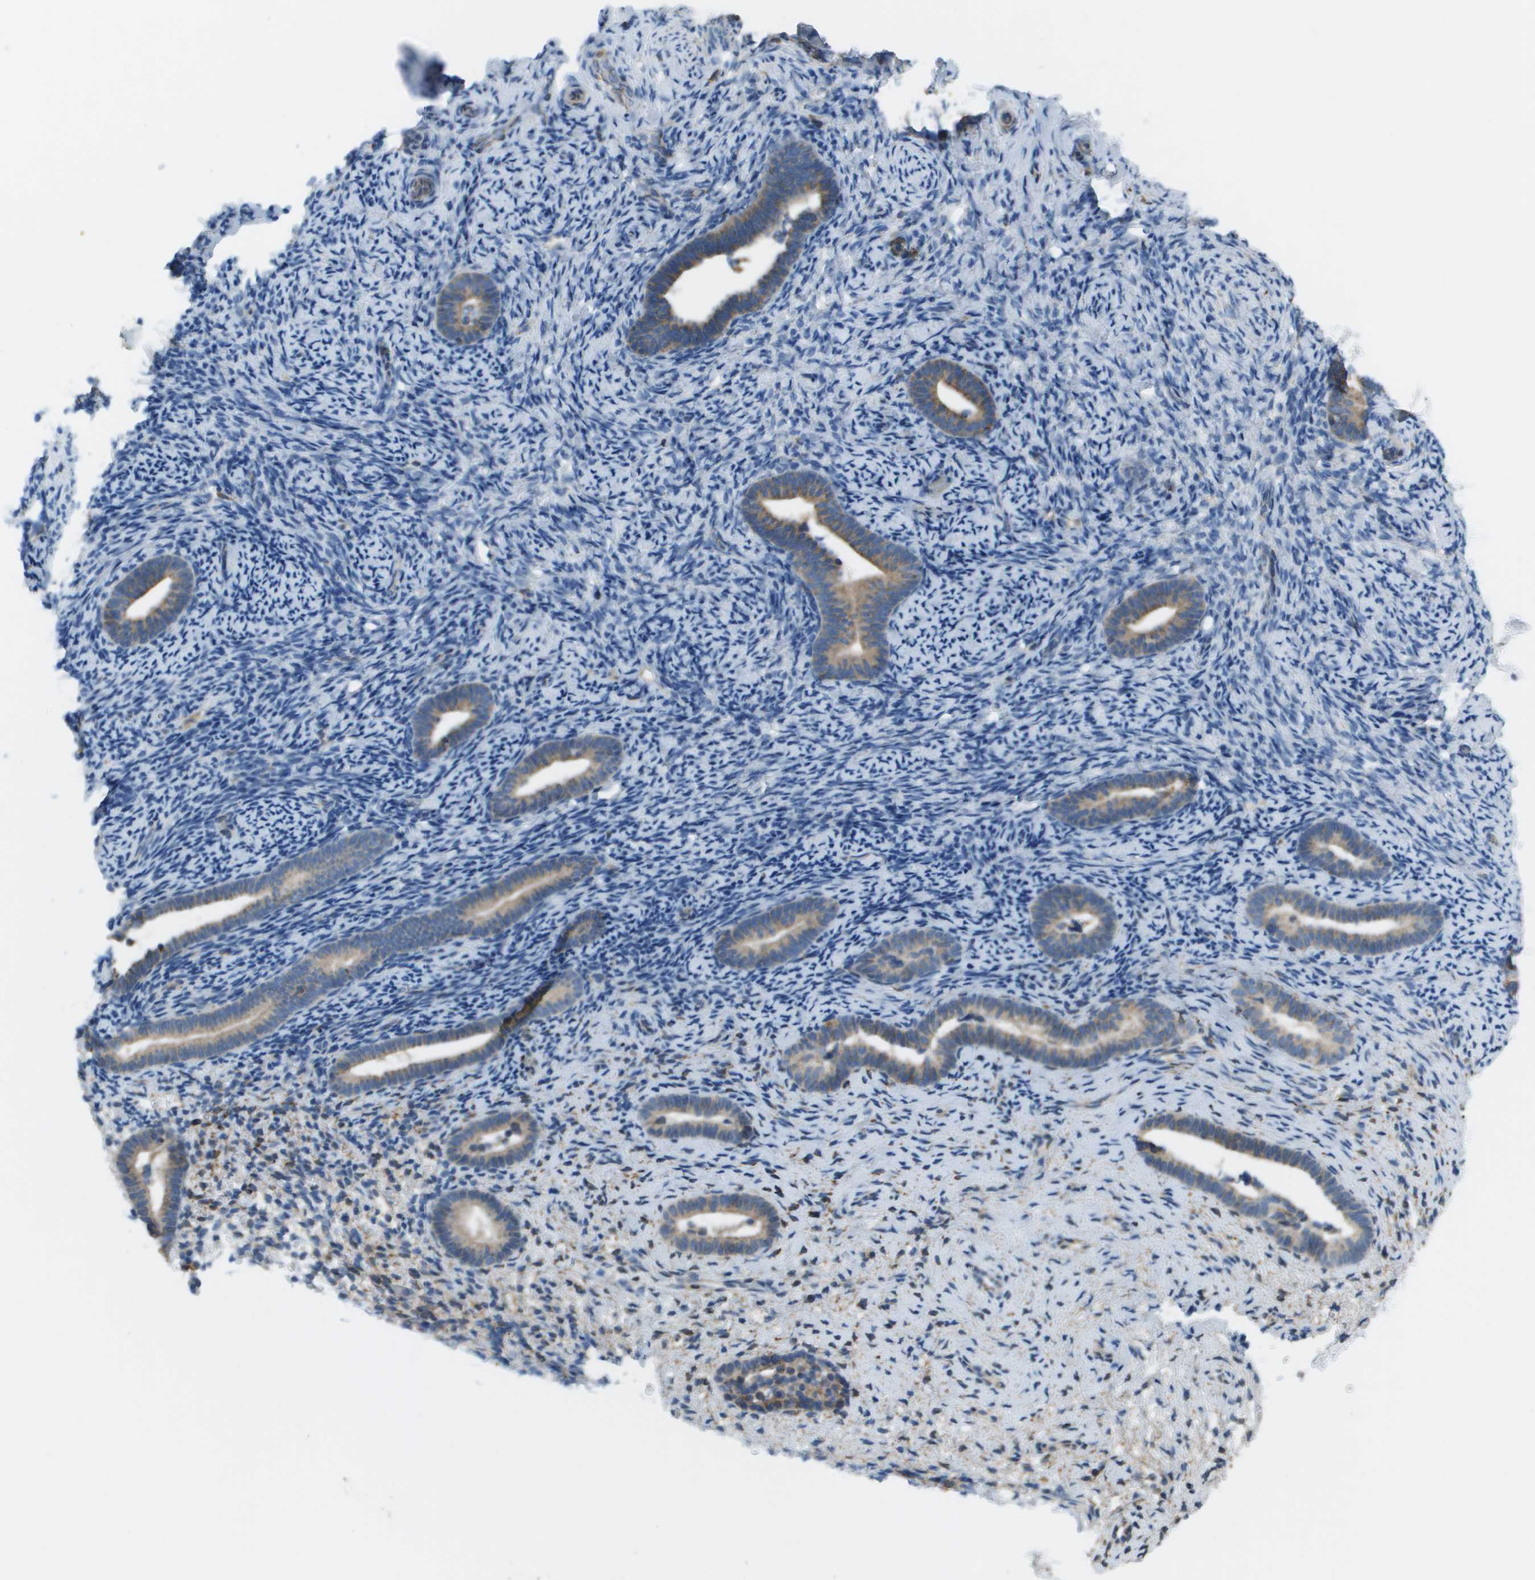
{"staining": {"intensity": "negative", "quantity": "none", "location": "none"}, "tissue": "endometrium", "cell_type": "Cells in endometrial stroma", "image_type": "normal", "snomed": [{"axis": "morphology", "description": "Normal tissue, NOS"}, {"axis": "topography", "description": "Endometrium"}], "caption": "Immunohistochemical staining of normal endometrium reveals no significant positivity in cells in endometrial stroma.", "gene": "TAOK3", "patient": {"sex": "female", "age": 51}}